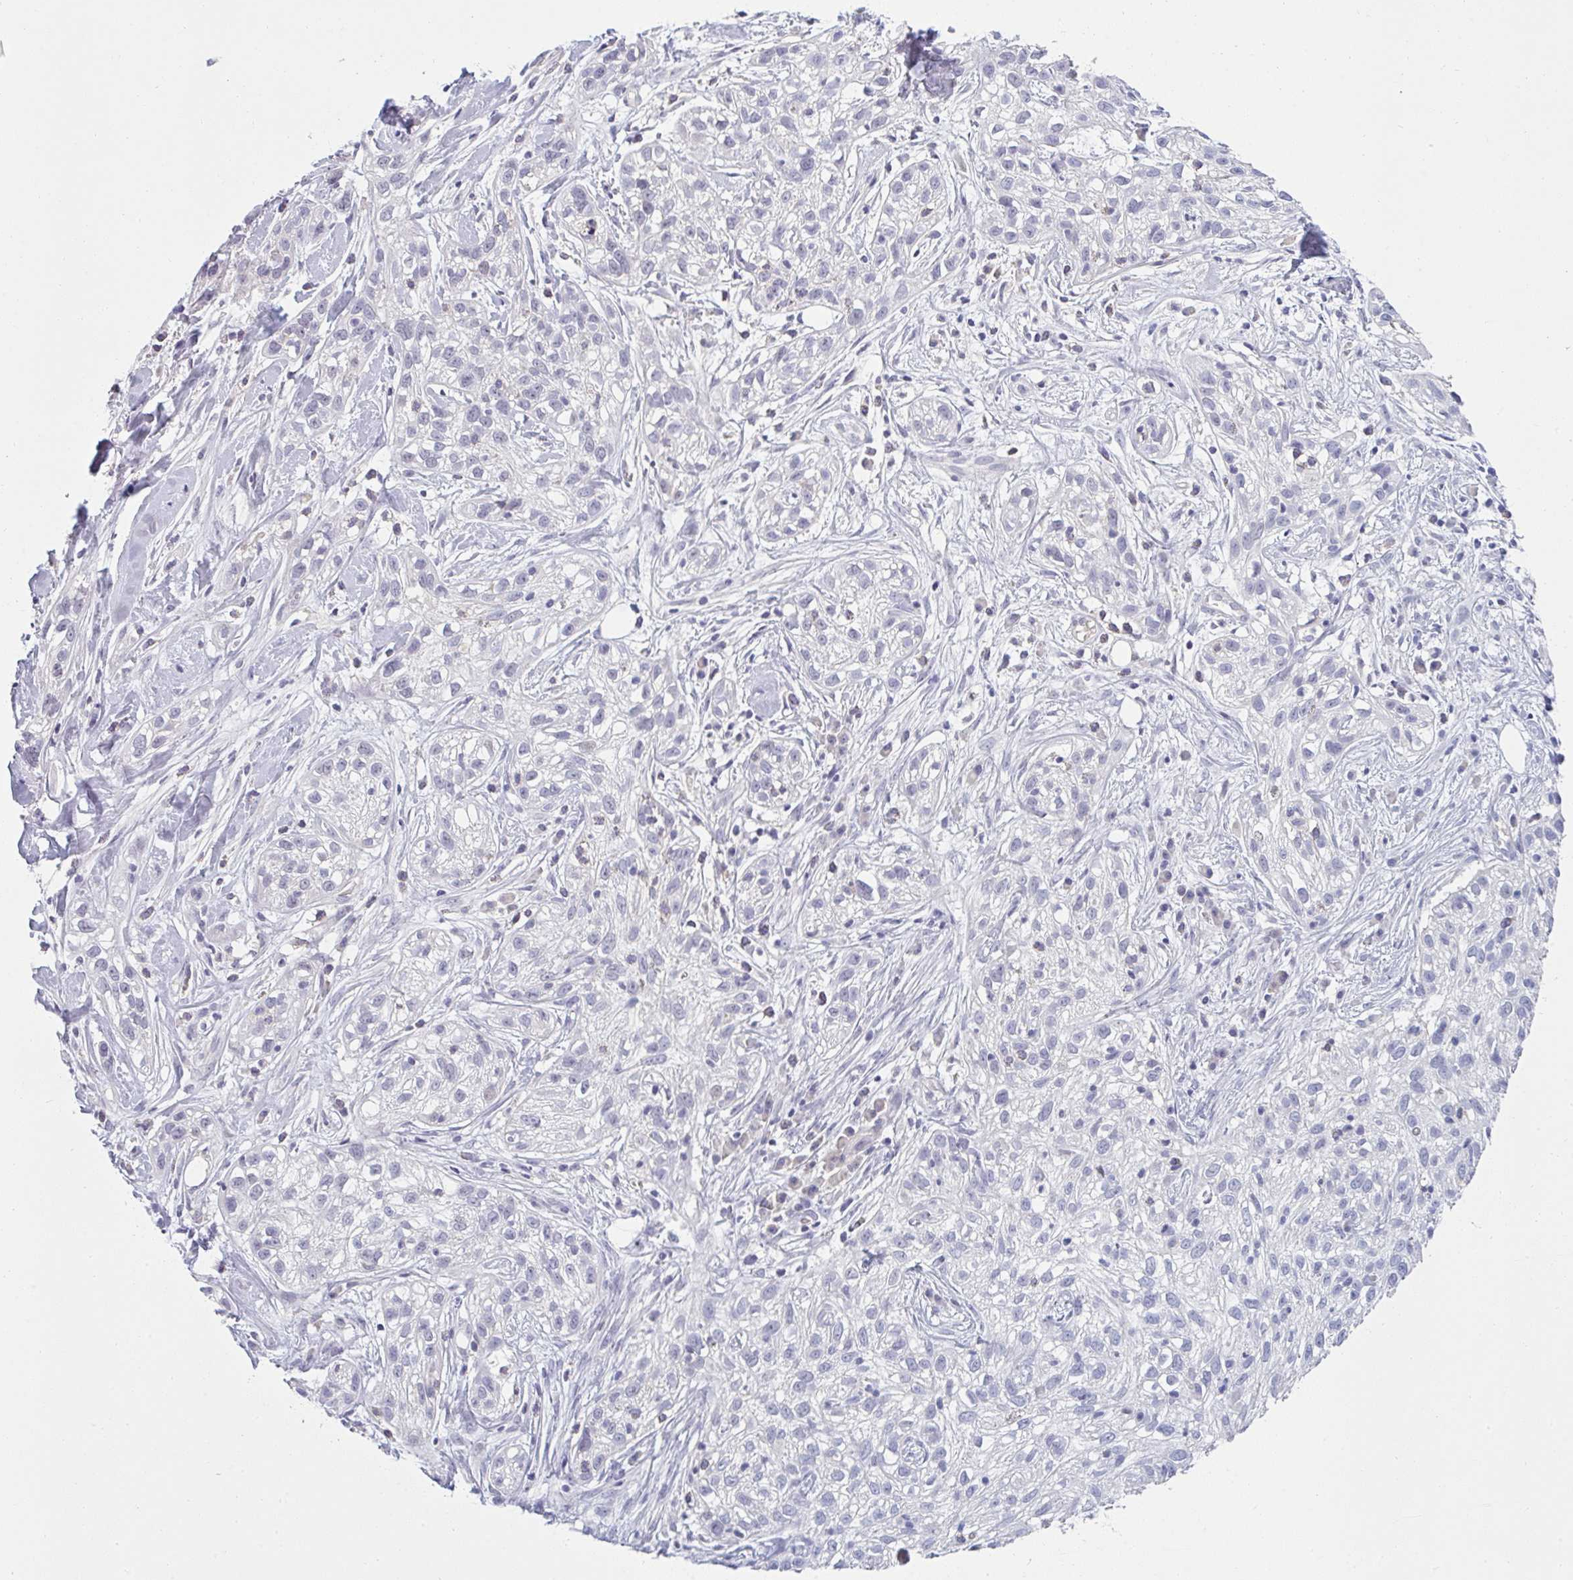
{"staining": {"intensity": "negative", "quantity": "none", "location": "none"}, "tissue": "skin cancer", "cell_type": "Tumor cells", "image_type": "cancer", "snomed": [{"axis": "morphology", "description": "Squamous cell carcinoma, NOS"}, {"axis": "topography", "description": "Skin"}], "caption": "This photomicrograph is of squamous cell carcinoma (skin) stained with immunohistochemistry (IHC) to label a protein in brown with the nuclei are counter-stained blue. There is no positivity in tumor cells.", "gene": "PPFIA4", "patient": {"sex": "male", "age": 82}}